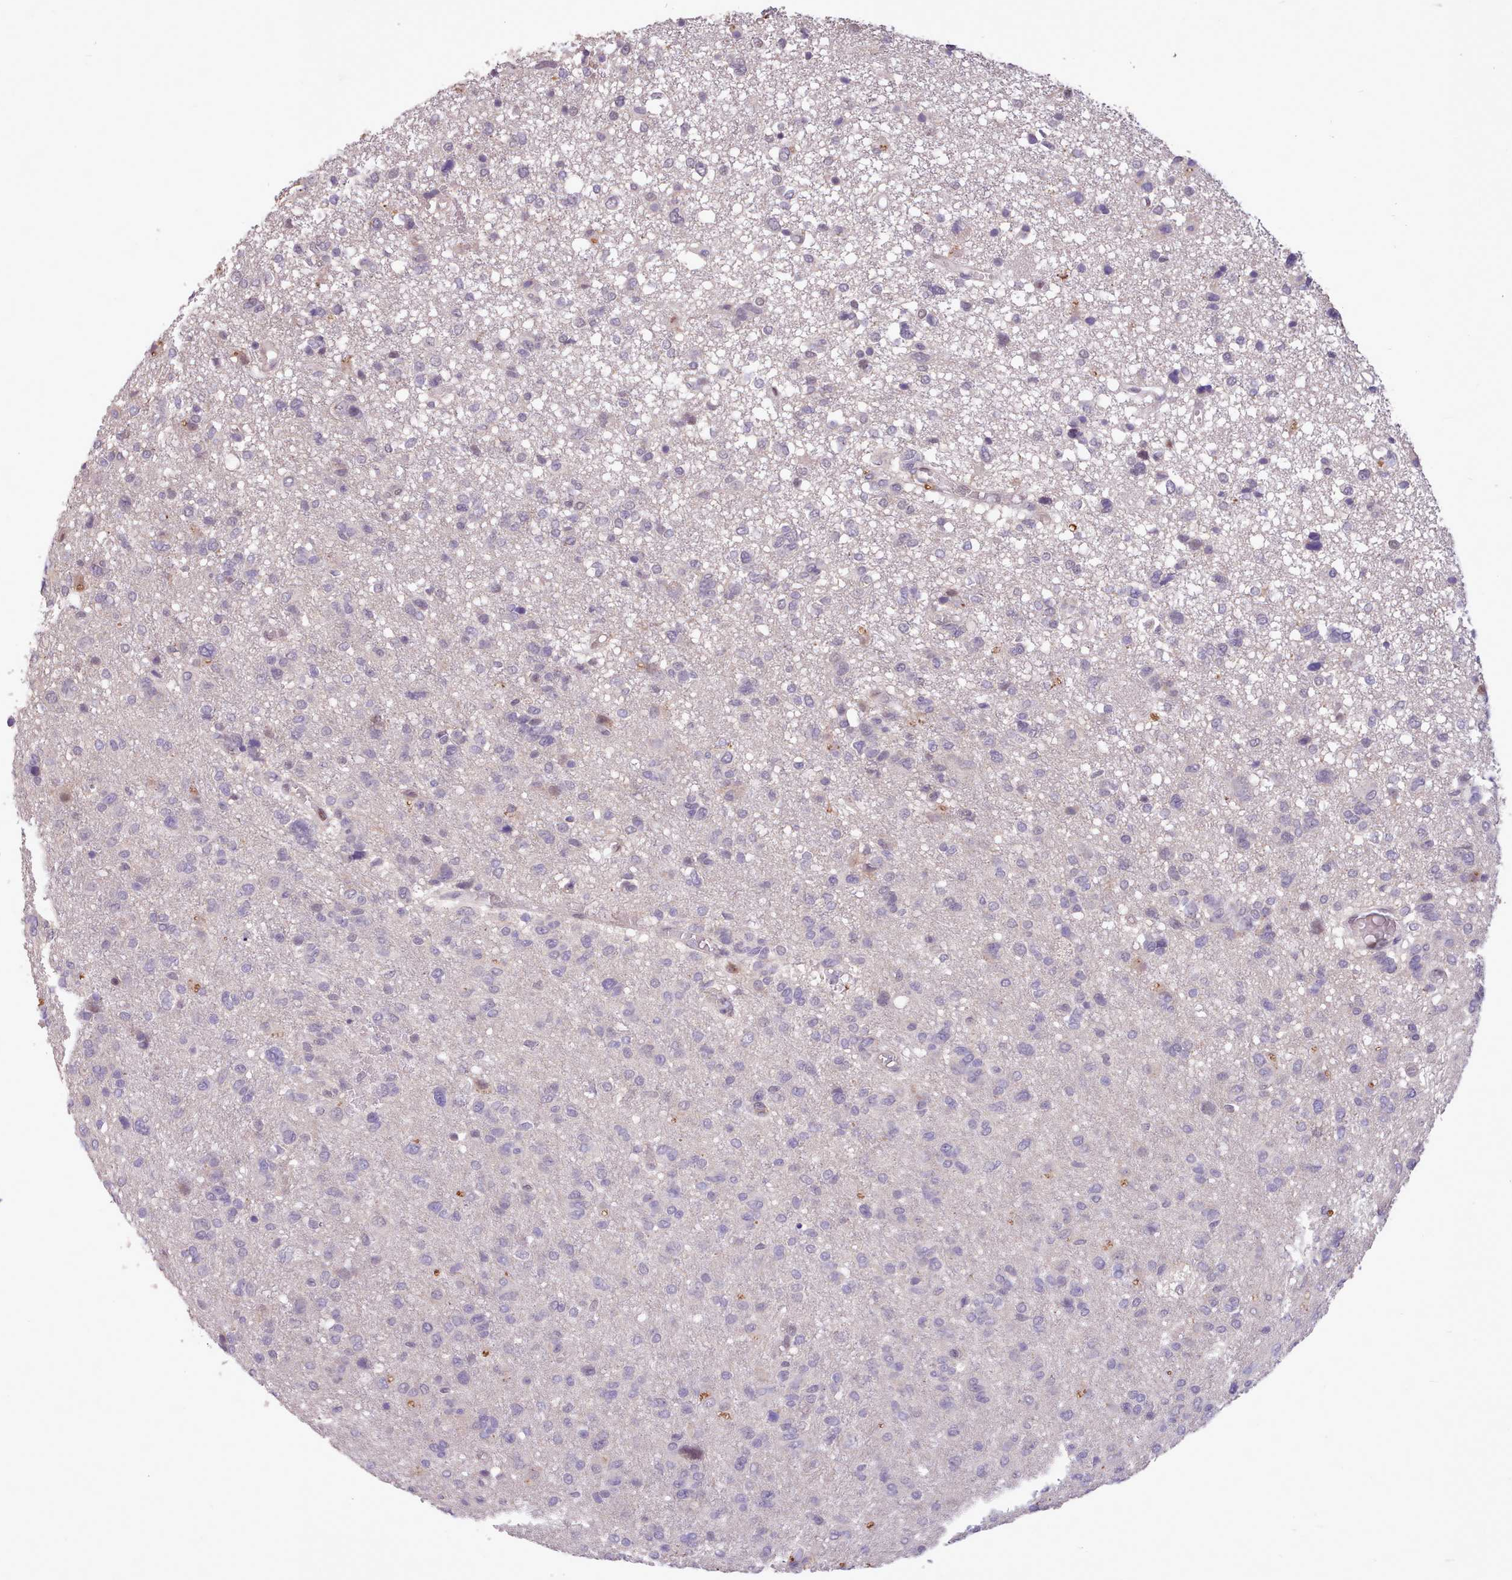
{"staining": {"intensity": "negative", "quantity": "none", "location": "none"}, "tissue": "glioma", "cell_type": "Tumor cells", "image_type": "cancer", "snomed": [{"axis": "morphology", "description": "Glioma, malignant, High grade"}, {"axis": "topography", "description": "Brain"}], "caption": "Glioma was stained to show a protein in brown. There is no significant staining in tumor cells.", "gene": "ZNF607", "patient": {"sex": "female", "age": 59}}